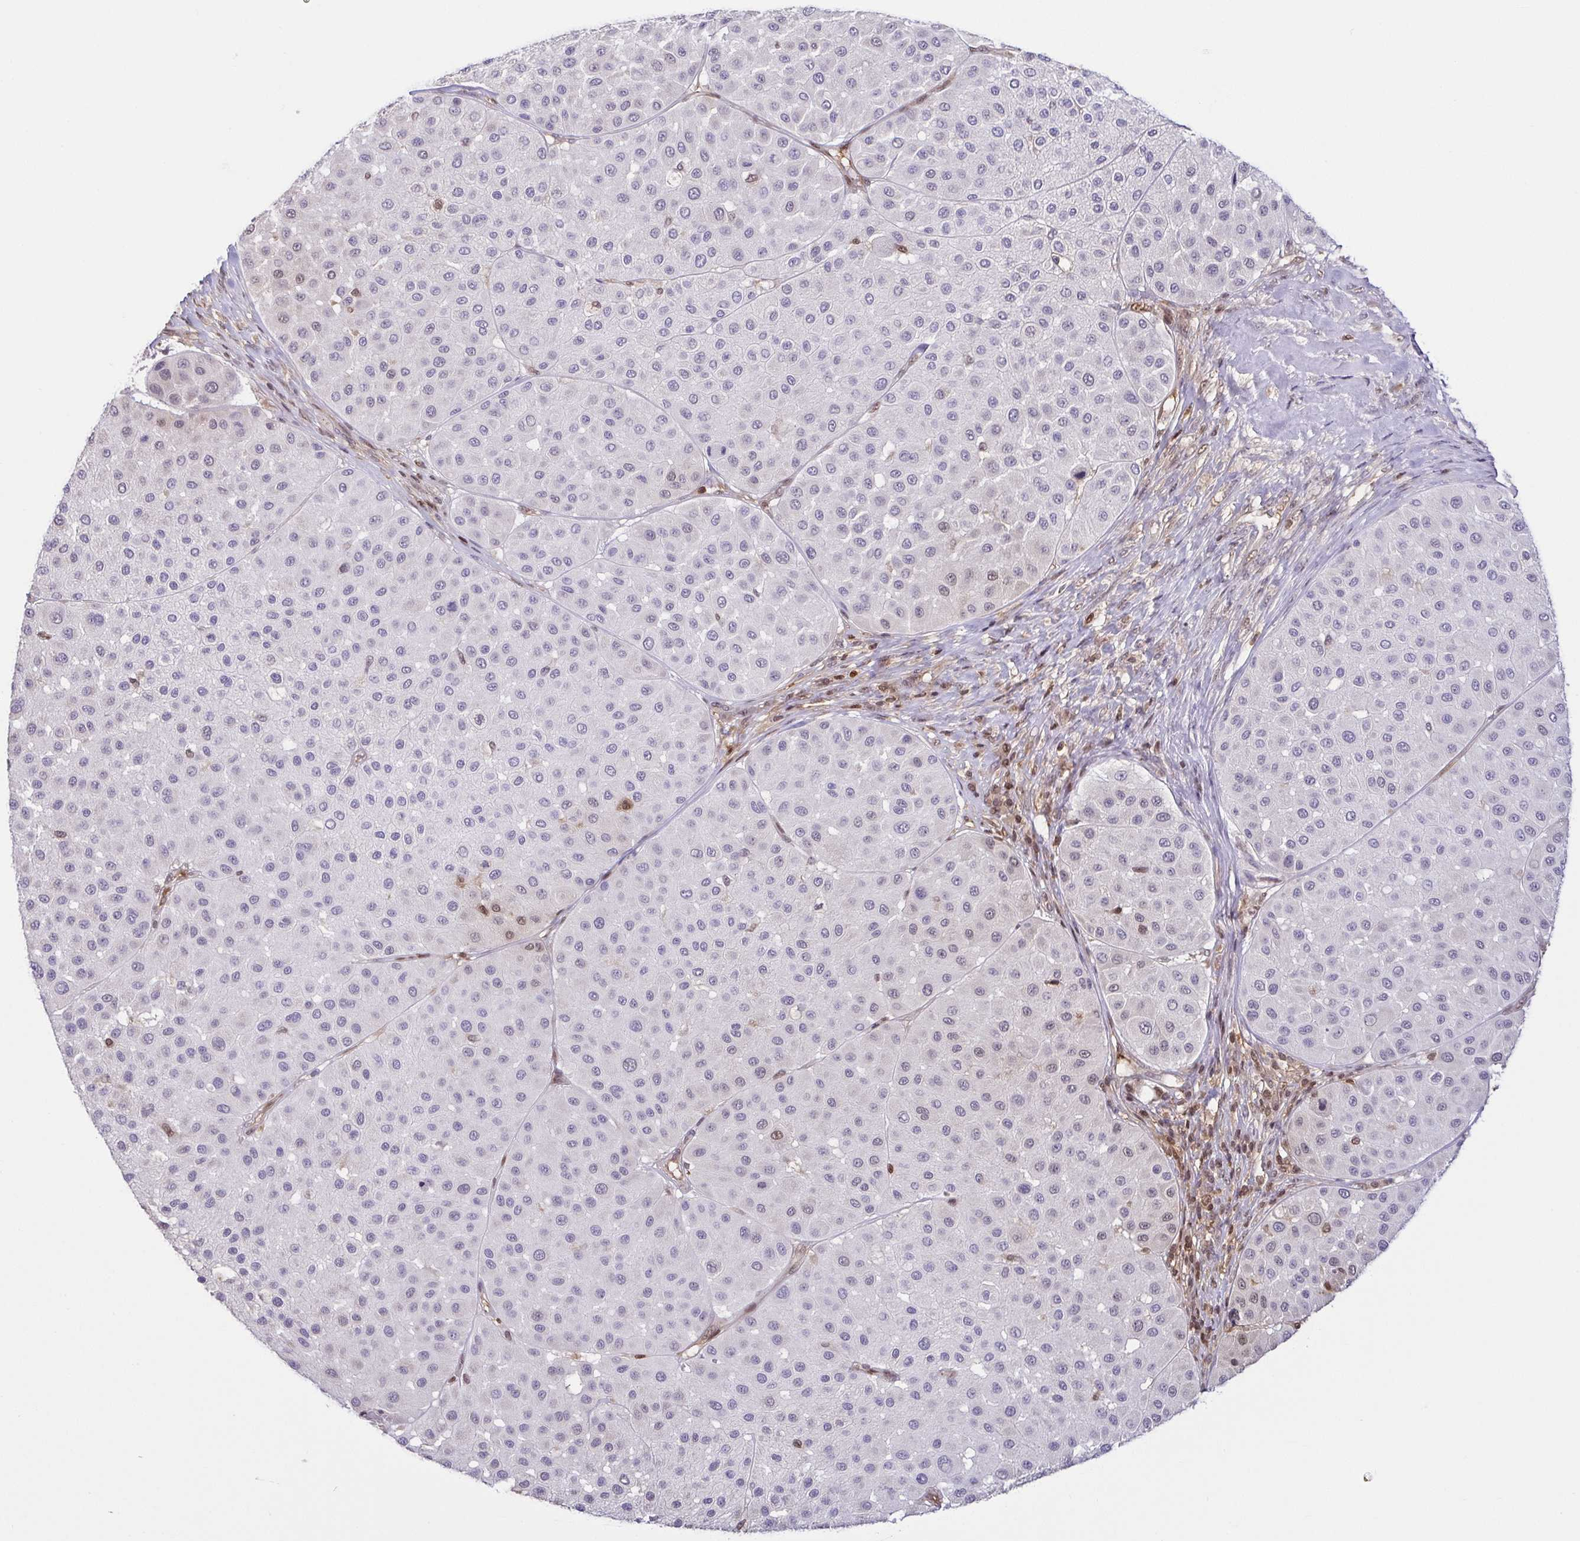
{"staining": {"intensity": "negative", "quantity": "none", "location": "none"}, "tissue": "melanoma", "cell_type": "Tumor cells", "image_type": "cancer", "snomed": [{"axis": "morphology", "description": "Malignant melanoma, Metastatic site"}, {"axis": "topography", "description": "Smooth muscle"}], "caption": "IHC of human melanoma exhibits no staining in tumor cells. The staining was performed using DAB to visualize the protein expression in brown, while the nuclei were stained in blue with hematoxylin (Magnification: 20x).", "gene": "PSMB9", "patient": {"sex": "male", "age": 41}}